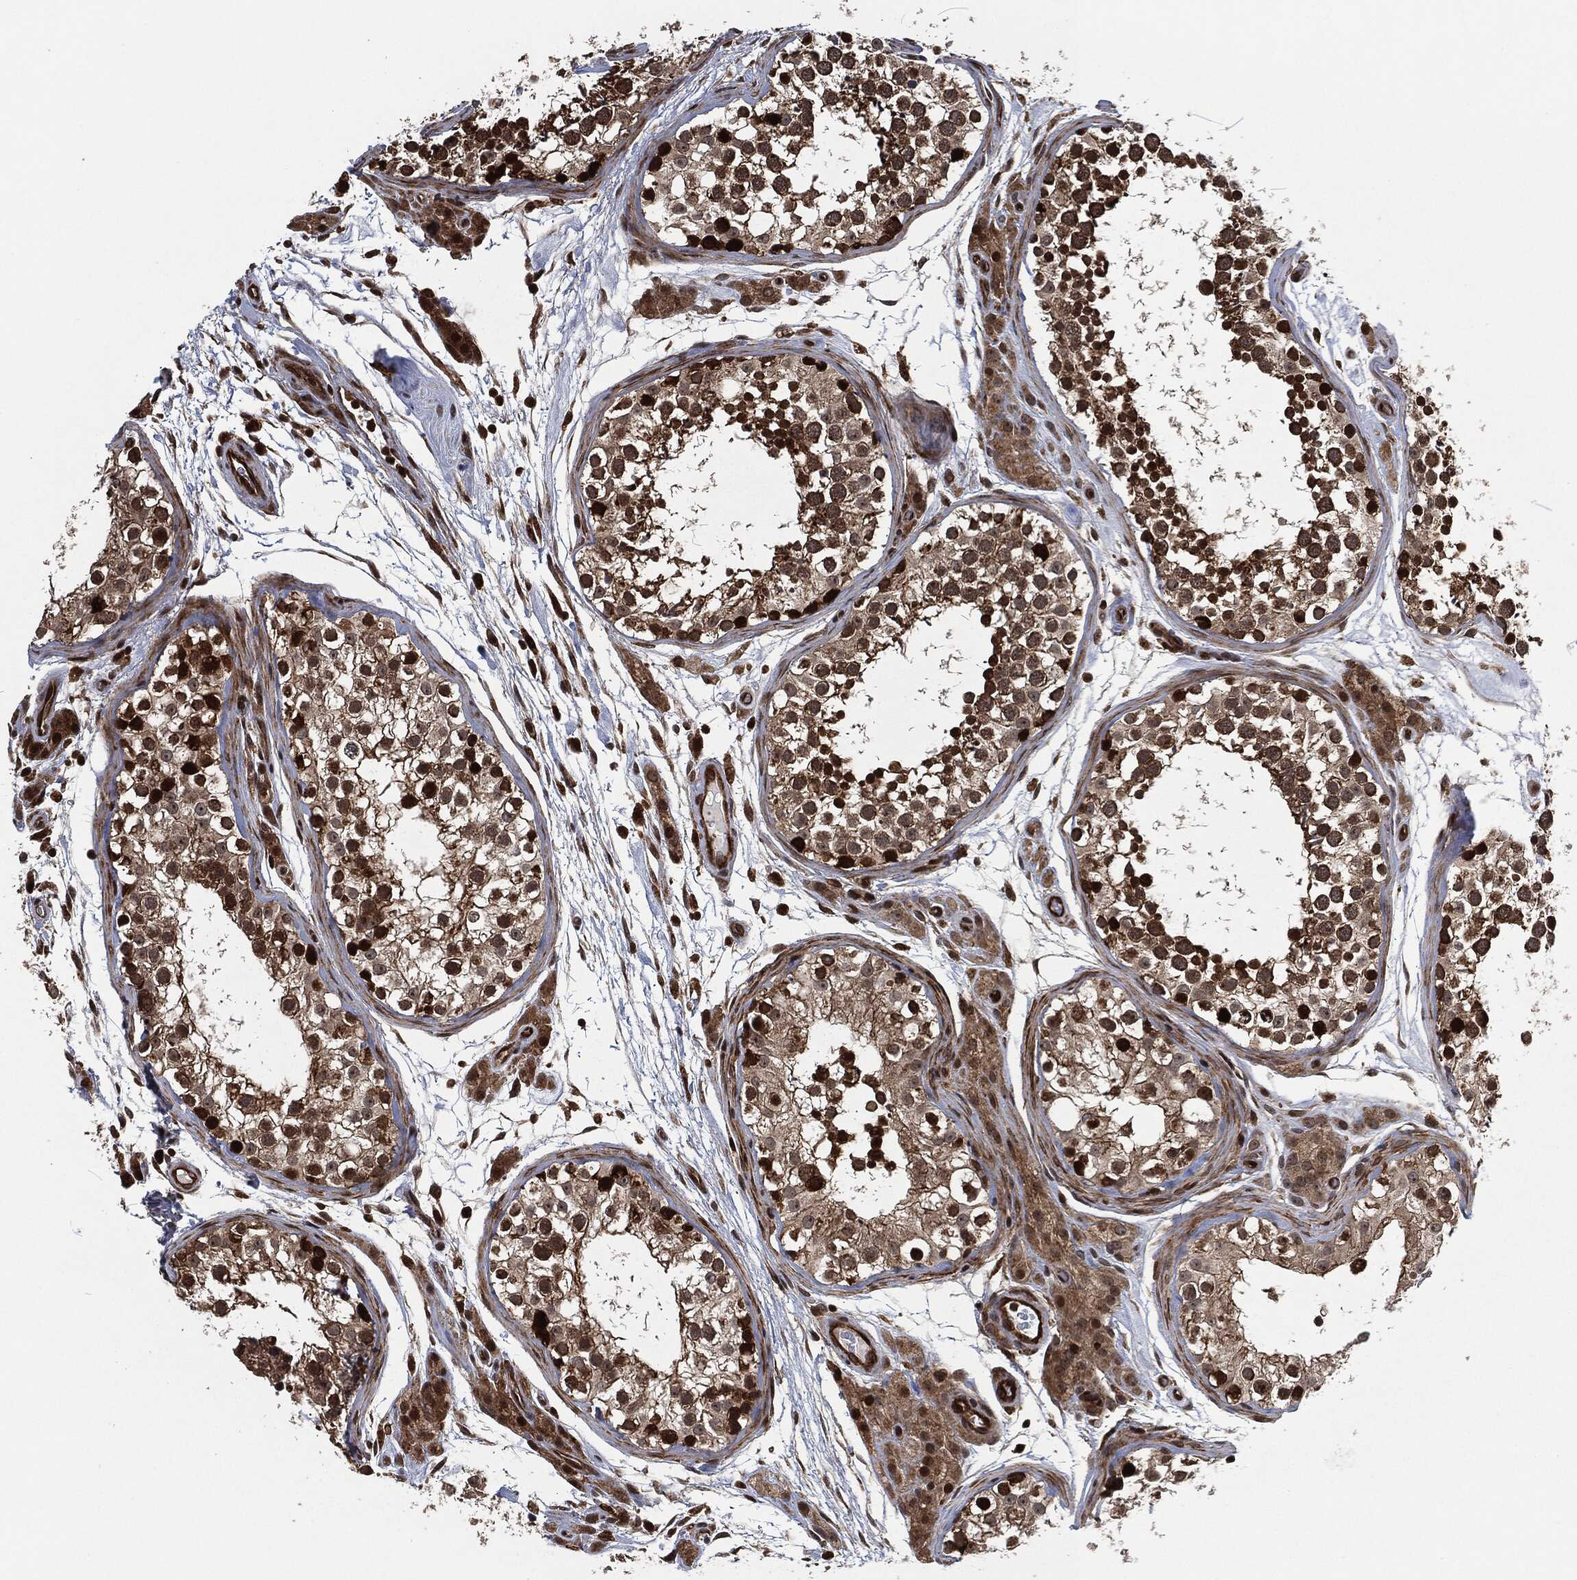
{"staining": {"intensity": "strong", "quantity": ">75%", "location": "cytoplasmic/membranous"}, "tissue": "testis", "cell_type": "Cells in seminiferous ducts", "image_type": "normal", "snomed": [{"axis": "morphology", "description": "Normal tissue, NOS"}, {"axis": "topography", "description": "Testis"}], "caption": "A brown stain highlights strong cytoplasmic/membranous expression of a protein in cells in seminiferous ducts of benign testis.", "gene": "CMPK2", "patient": {"sex": "male", "age": 31}}